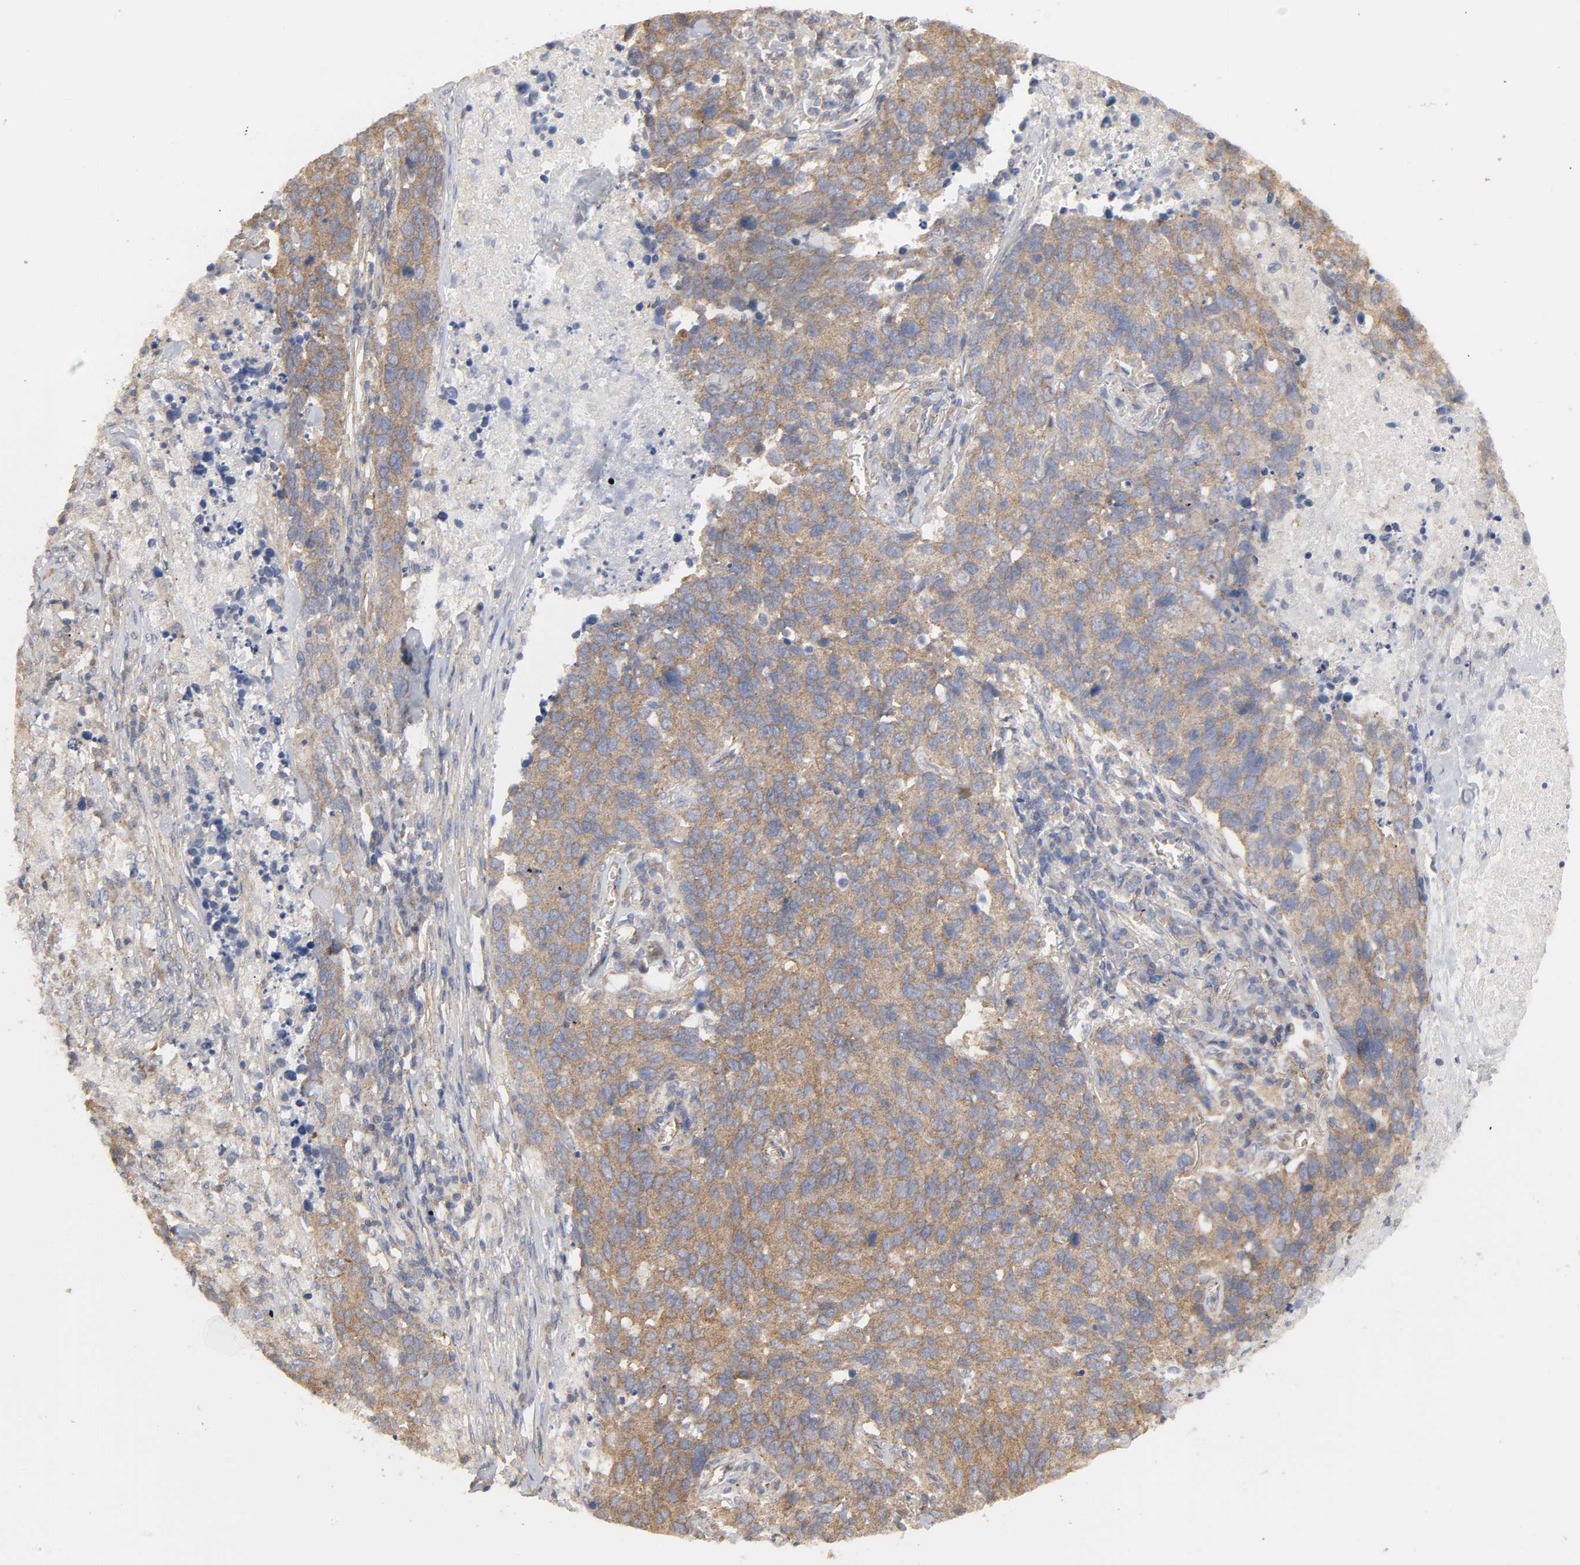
{"staining": {"intensity": "strong", "quantity": ">75%", "location": "cytoplasmic/membranous"}, "tissue": "lung cancer", "cell_type": "Tumor cells", "image_type": "cancer", "snomed": [{"axis": "morphology", "description": "Neoplasm, malignant, NOS"}, {"axis": "topography", "description": "Lung"}], "caption": "Immunohistochemistry (IHC) staining of lung neoplasm (malignant), which demonstrates high levels of strong cytoplasmic/membranous positivity in about >75% of tumor cells indicating strong cytoplasmic/membranous protein expression. The staining was performed using DAB (3,3'-diaminobenzidine) (brown) for protein detection and nuclei were counterstained in hematoxylin (blue).", "gene": "SH3GLB1", "patient": {"sex": "female", "age": 76}}